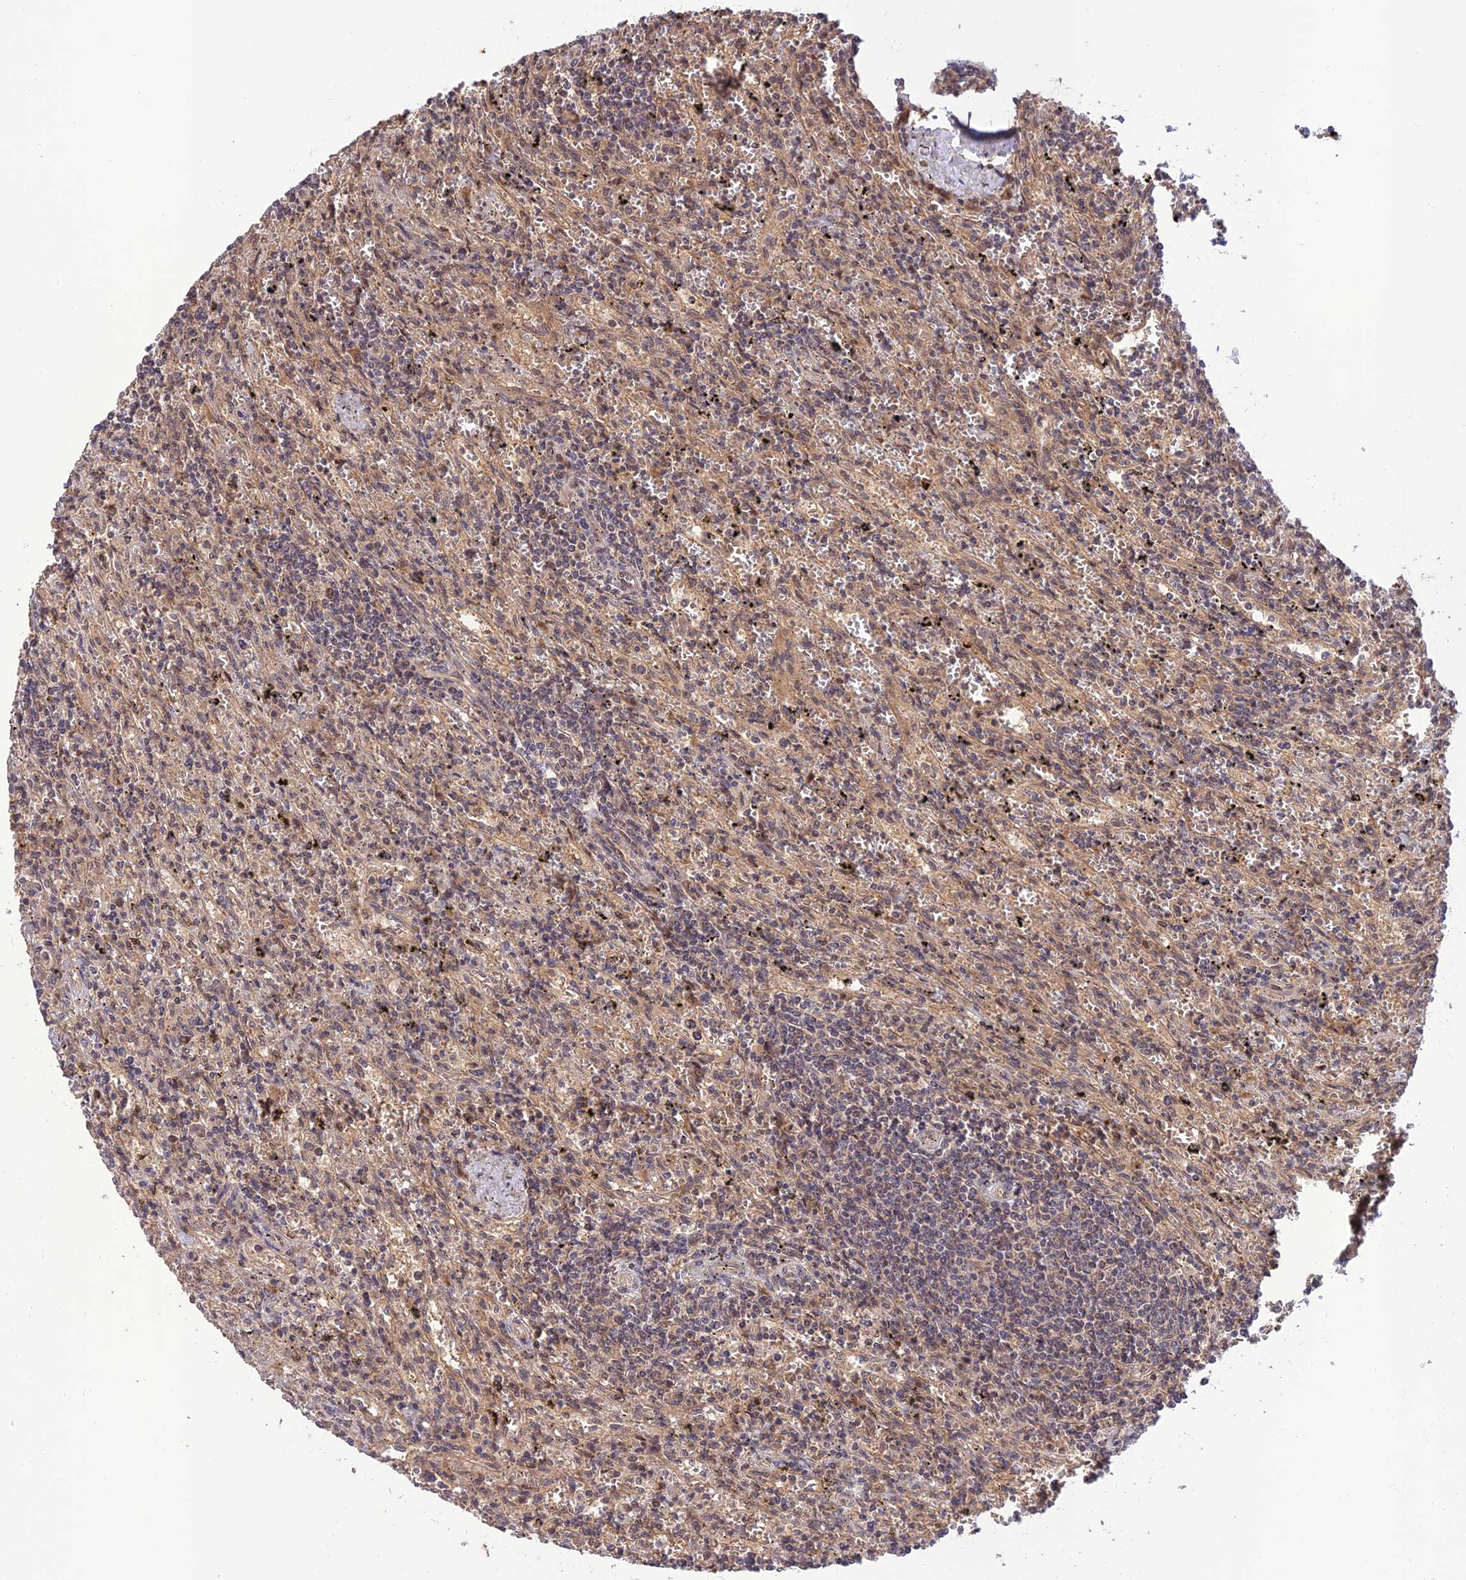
{"staining": {"intensity": "negative", "quantity": "none", "location": "none"}, "tissue": "lymphoma", "cell_type": "Tumor cells", "image_type": "cancer", "snomed": [{"axis": "morphology", "description": "Malignant lymphoma, non-Hodgkin's type, Low grade"}, {"axis": "topography", "description": "Spleen"}], "caption": "Immunohistochemistry photomicrograph of neoplastic tissue: human malignant lymphoma, non-Hodgkin's type (low-grade) stained with DAB (3,3'-diaminobenzidine) demonstrates no significant protein positivity in tumor cells. Nuclei are stained in blue.", "gene": "REV1", "patient": {"sex": "male", "age": 76}}